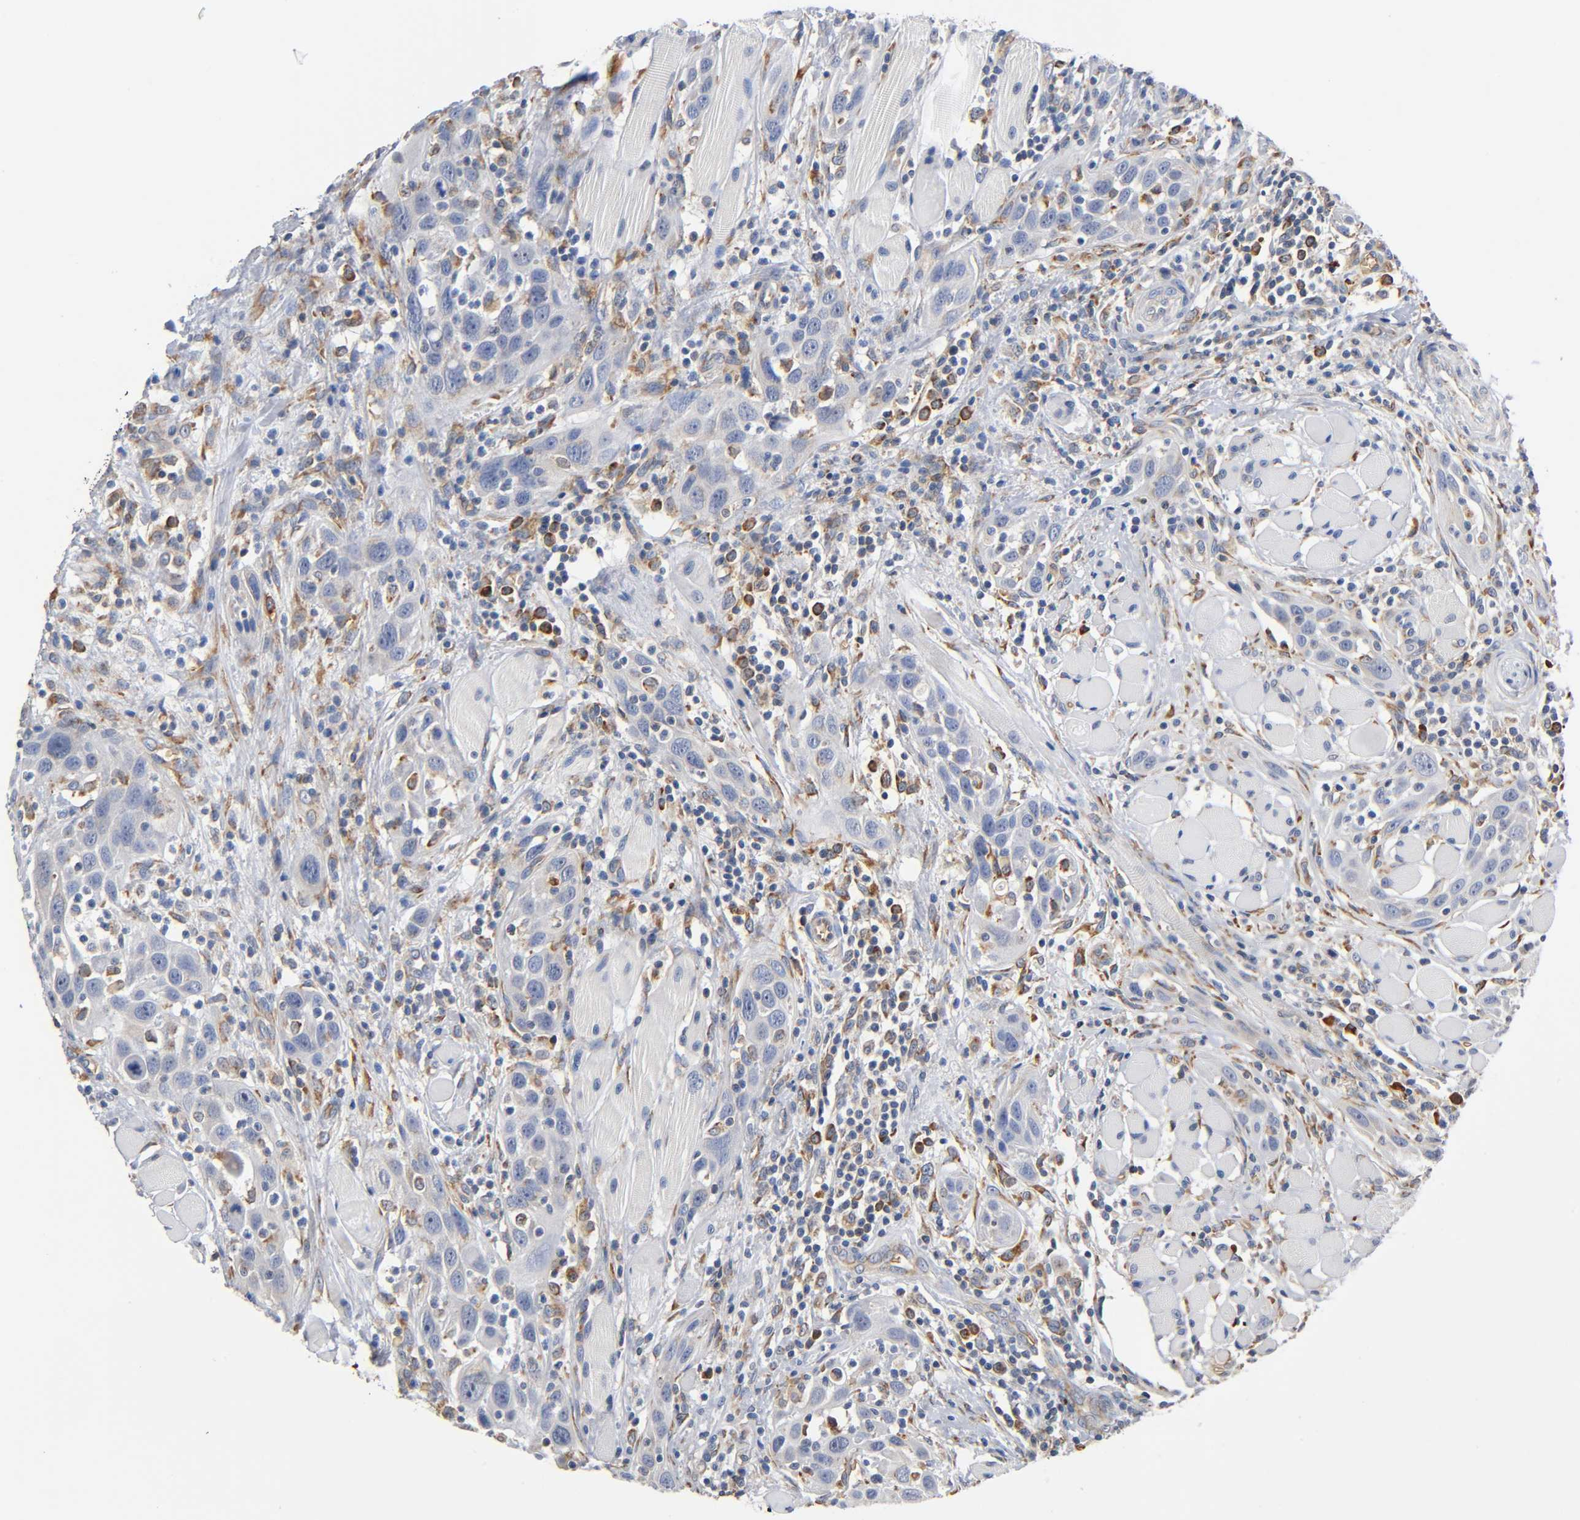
{"staining": {"intensity": "negative", "quantity": "none", "location": "none"}, "tissue": "head and neck cancer", "cell_type": "Tumor cells", "image_type": "cancer", "snomed": [{"axis": "morphology", "description": "Squamous cell carcinoma, NOS"}, {"axis": "topography", "description": "Oral tissue"}, {"axis": "topography", "description": "Head-Neck"}], "caption": "There is no significant expression in tumor cells of head and neck cancer (squamous cell carcinoma).", "gene": "UCKL1", "patient": {"sex": "female", "age": 50}}